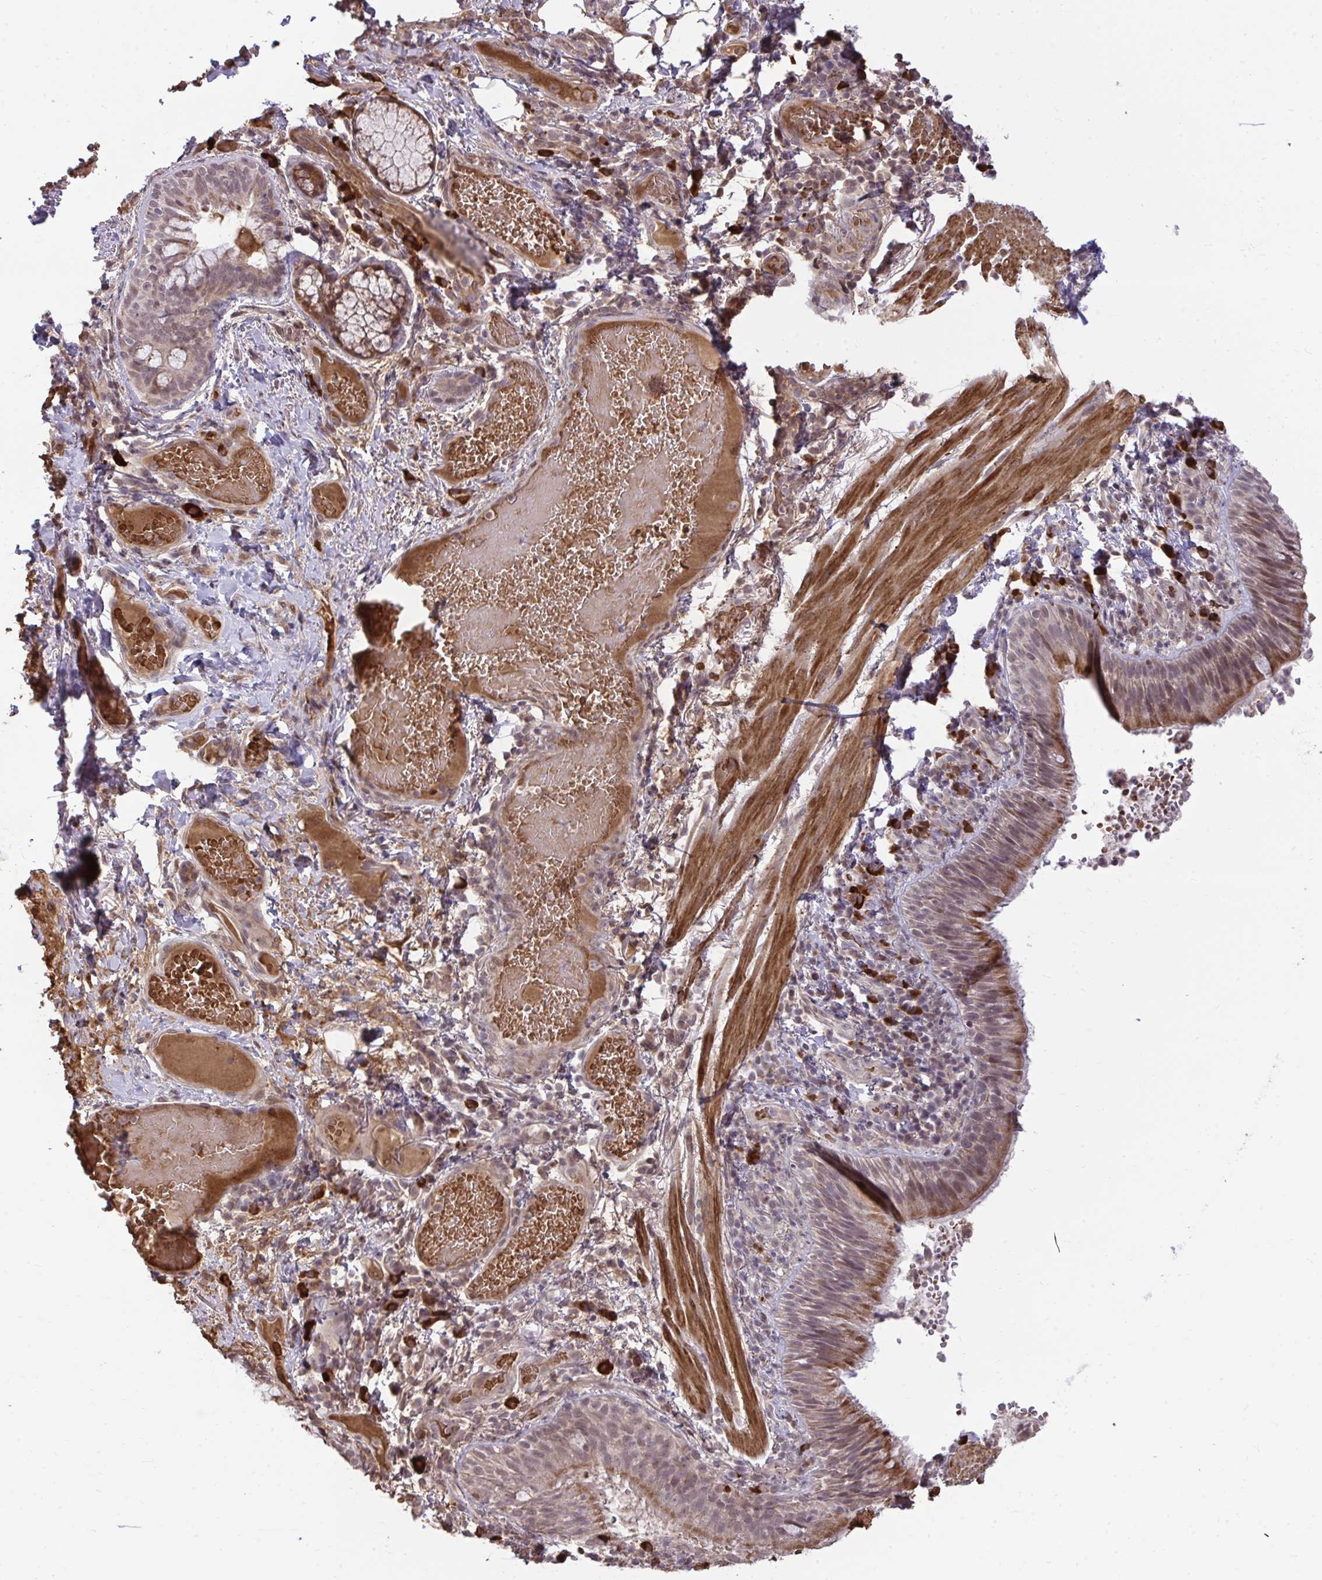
{"staining": {"intensity": "moderate", "quantity": "25%-75%", "location": "cytoplasmic/membranous,nuclear"}, "tissue": "bronchus", "cell_type": "Respiratory epithelial cells", "image_type": "normal", "snomed": [{"axis": "morphology", "description": "Normal tissue, NOS"}, {"axis": "topography", "description": "Lymph node"}, {"axis": "topography", "description": "Bronchus"}], "caption": "A micrograph showing moderate cytoplasmic/membranous,nuclear expression in about 25%-75% of respiratory epithelial cells in unremarkable bronchus, as visualized by brown immunohistochemical staining.", "gene": "ZSCAN9", "patient": {"sex": "male", "age": 56}}